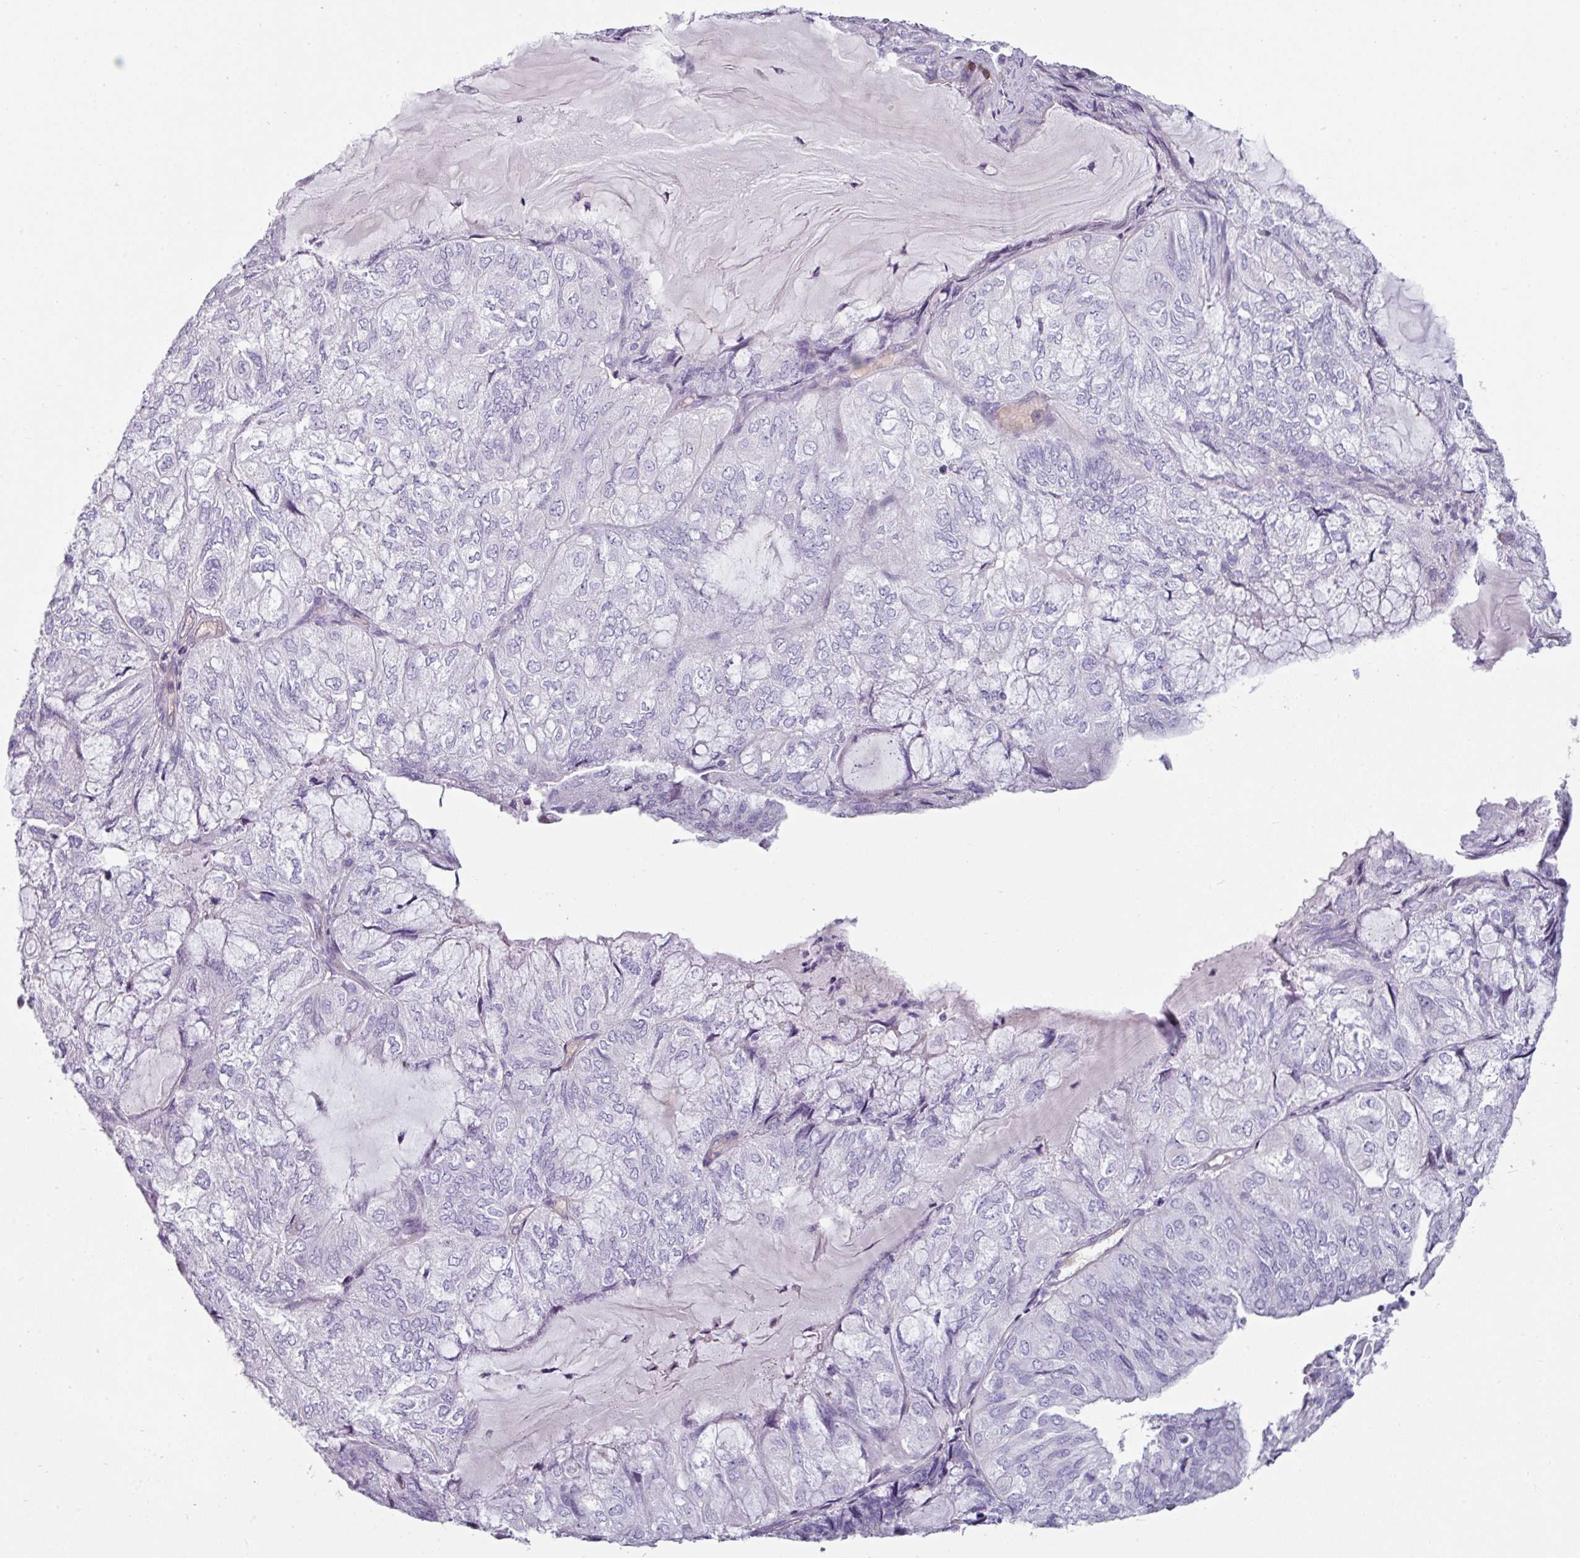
{"staining": {"intensity": "negative", "quantity": "none", "location": "none"}, "tissue": "endometrial cancer", "cell_type": "Tumor cells", "image_type": "cancer", "snomed": [{"axis": "morphology", "description": "Adenocarcinoma, NOS"}, {"axis": "topography", "description": "Endometrium"}], "caption": "Immunohistochemical staining of endometrial cancer reveals no significant expression in tumor cells.", "gene": "CLCA1", "patient": {"sex": "female", "age": 81}}